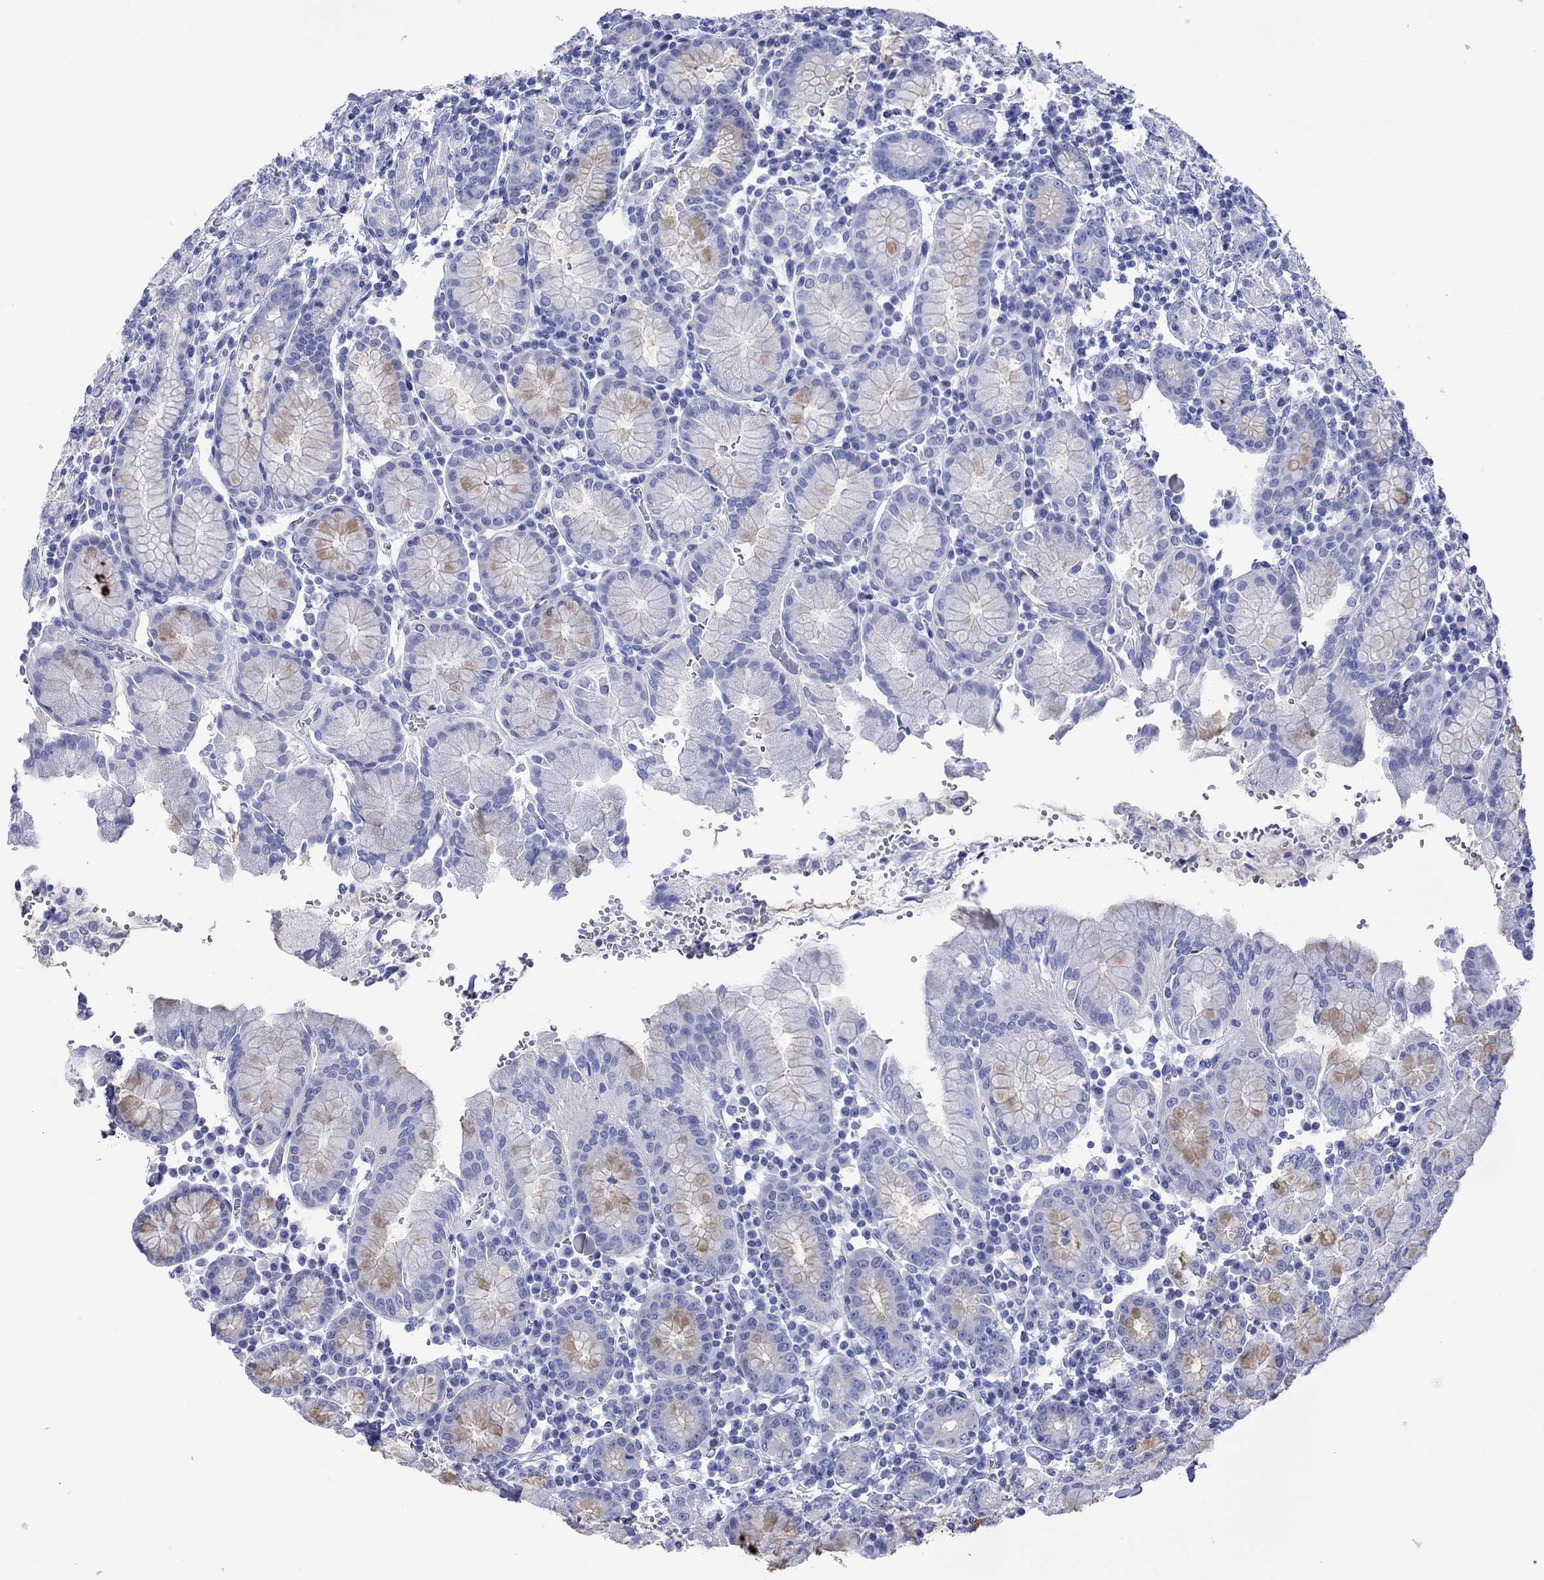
{"staining": {"intensity": "weak", "quantity": "<25%", "location": "cytoplasmic/membranous"}, "tissue": "stomach", "cell_type": "Glandular cells", "image_type": "normal", "snomed": [{"axis": "morphology", "description": "Normal tissue, NOS"}, {"axis": "topography", "description": "Stomach, upper"}, {"axis": "topography", "description": "Stomach"}], "caption": "IHC of unremarkable stomach shows no staining in glandular cells. (DAB (3,3'-diaminobenzidine) IHC with hematoxylin counter stain).", "gene": "MLANA", "patient": {"sex": "male", "age": 62}}